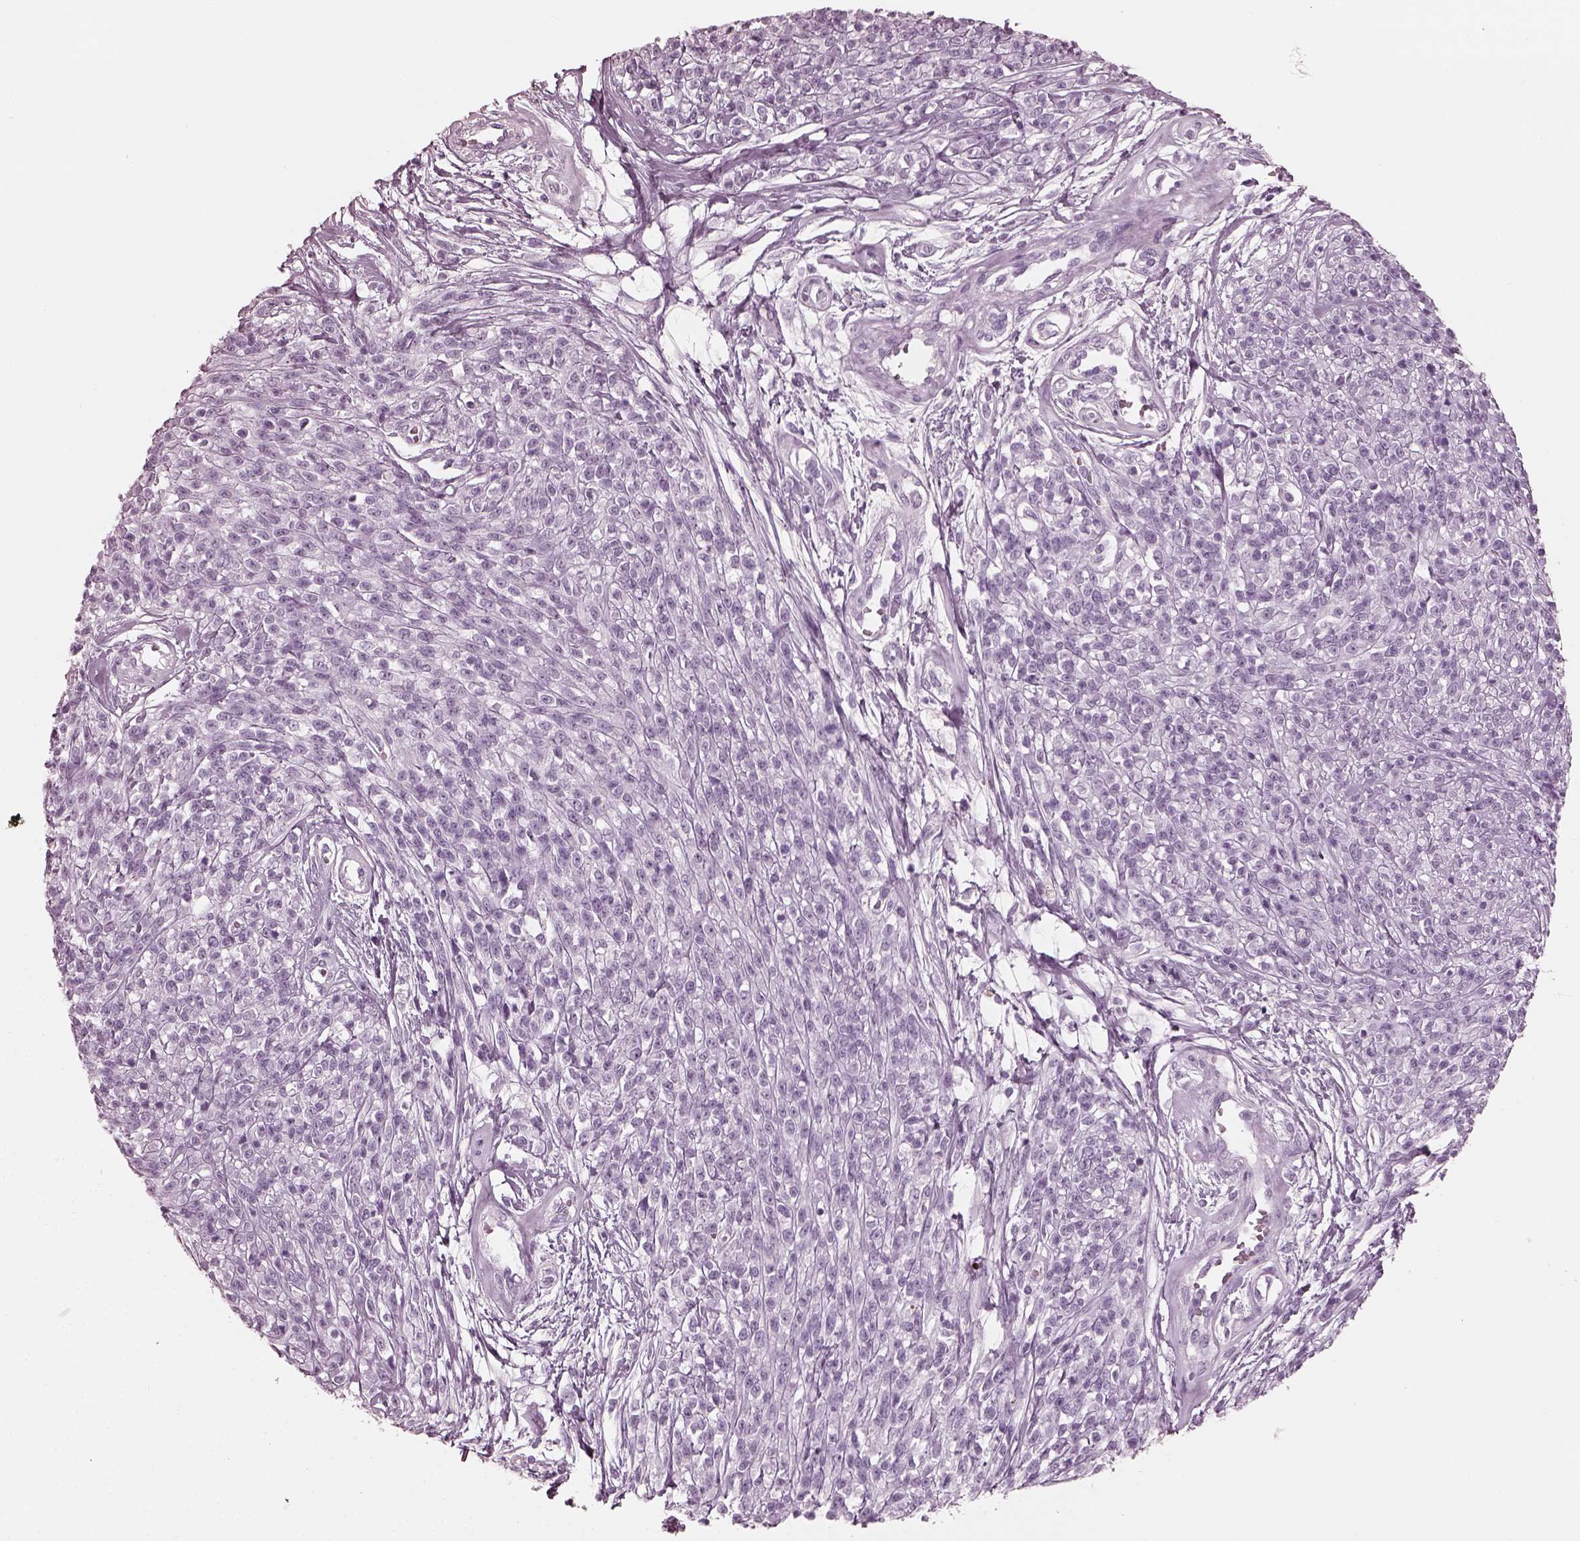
{"staining": {"intensity": "negative", "quantity": "none", "location": "none"}, "tissue": "melanoma", "cell_type": "Tumor cells", "image_type": "cancer", "snomed": [{"axis": "morphology", "description": "Malignant melanoma, NOS"}, {"axis": "topography", "description": "Skin"}, {"axis": "topography", "description": "Skin of trunk"}], "caption": "This is a histopathology image of immunohistochemistry staining of melanoma, which shows no expression in tumor cells. The staining was performed using DAB (3,3'-diaminobenzidine) to visualize the protein expression in brown, while the nuclei were stained in blue with hematoxylin (Magnification: 20x).", "gene": "FABP9", "patient": {"sex": "male", "age": 74}}